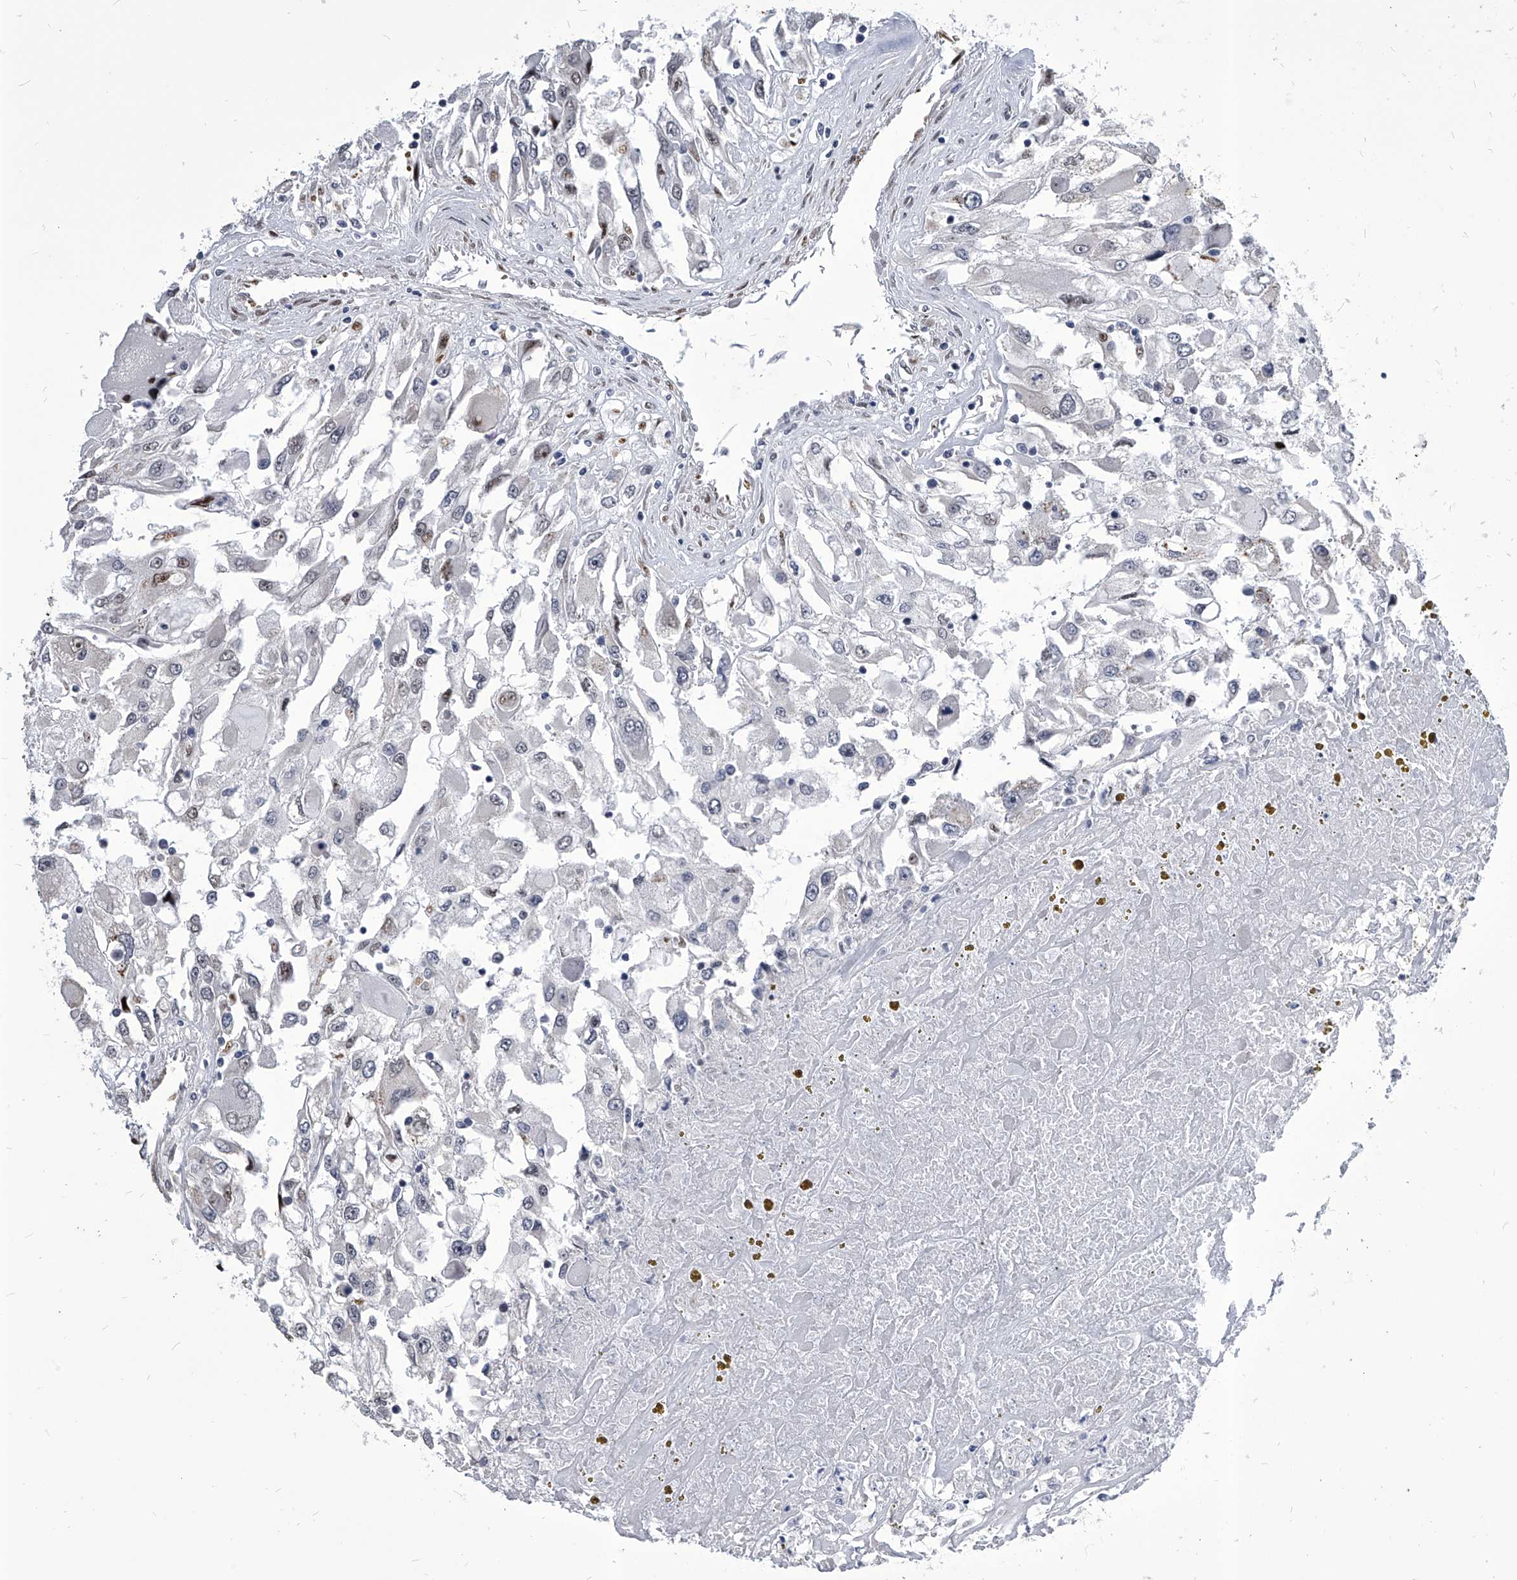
{"staining": {"intensity": "weak", "quantity": "<25%", "location": "nuclear"}, "tissue": "renal cancer", "cell_type": "Tumor cells", "image_type": "cancer", "snomed": [{"axis": "morphology", "description": "Adenocarcinoma, NOS"}, {"axis": "topography", "description": "Kidney"}], "caption": "A high-resolution image shows IHC staining of renal adenocarcinoma, which reveals no significant staining in tumor cells.", "gene": "CMTR1", "patient": {"sex": "female", "age": 52}}